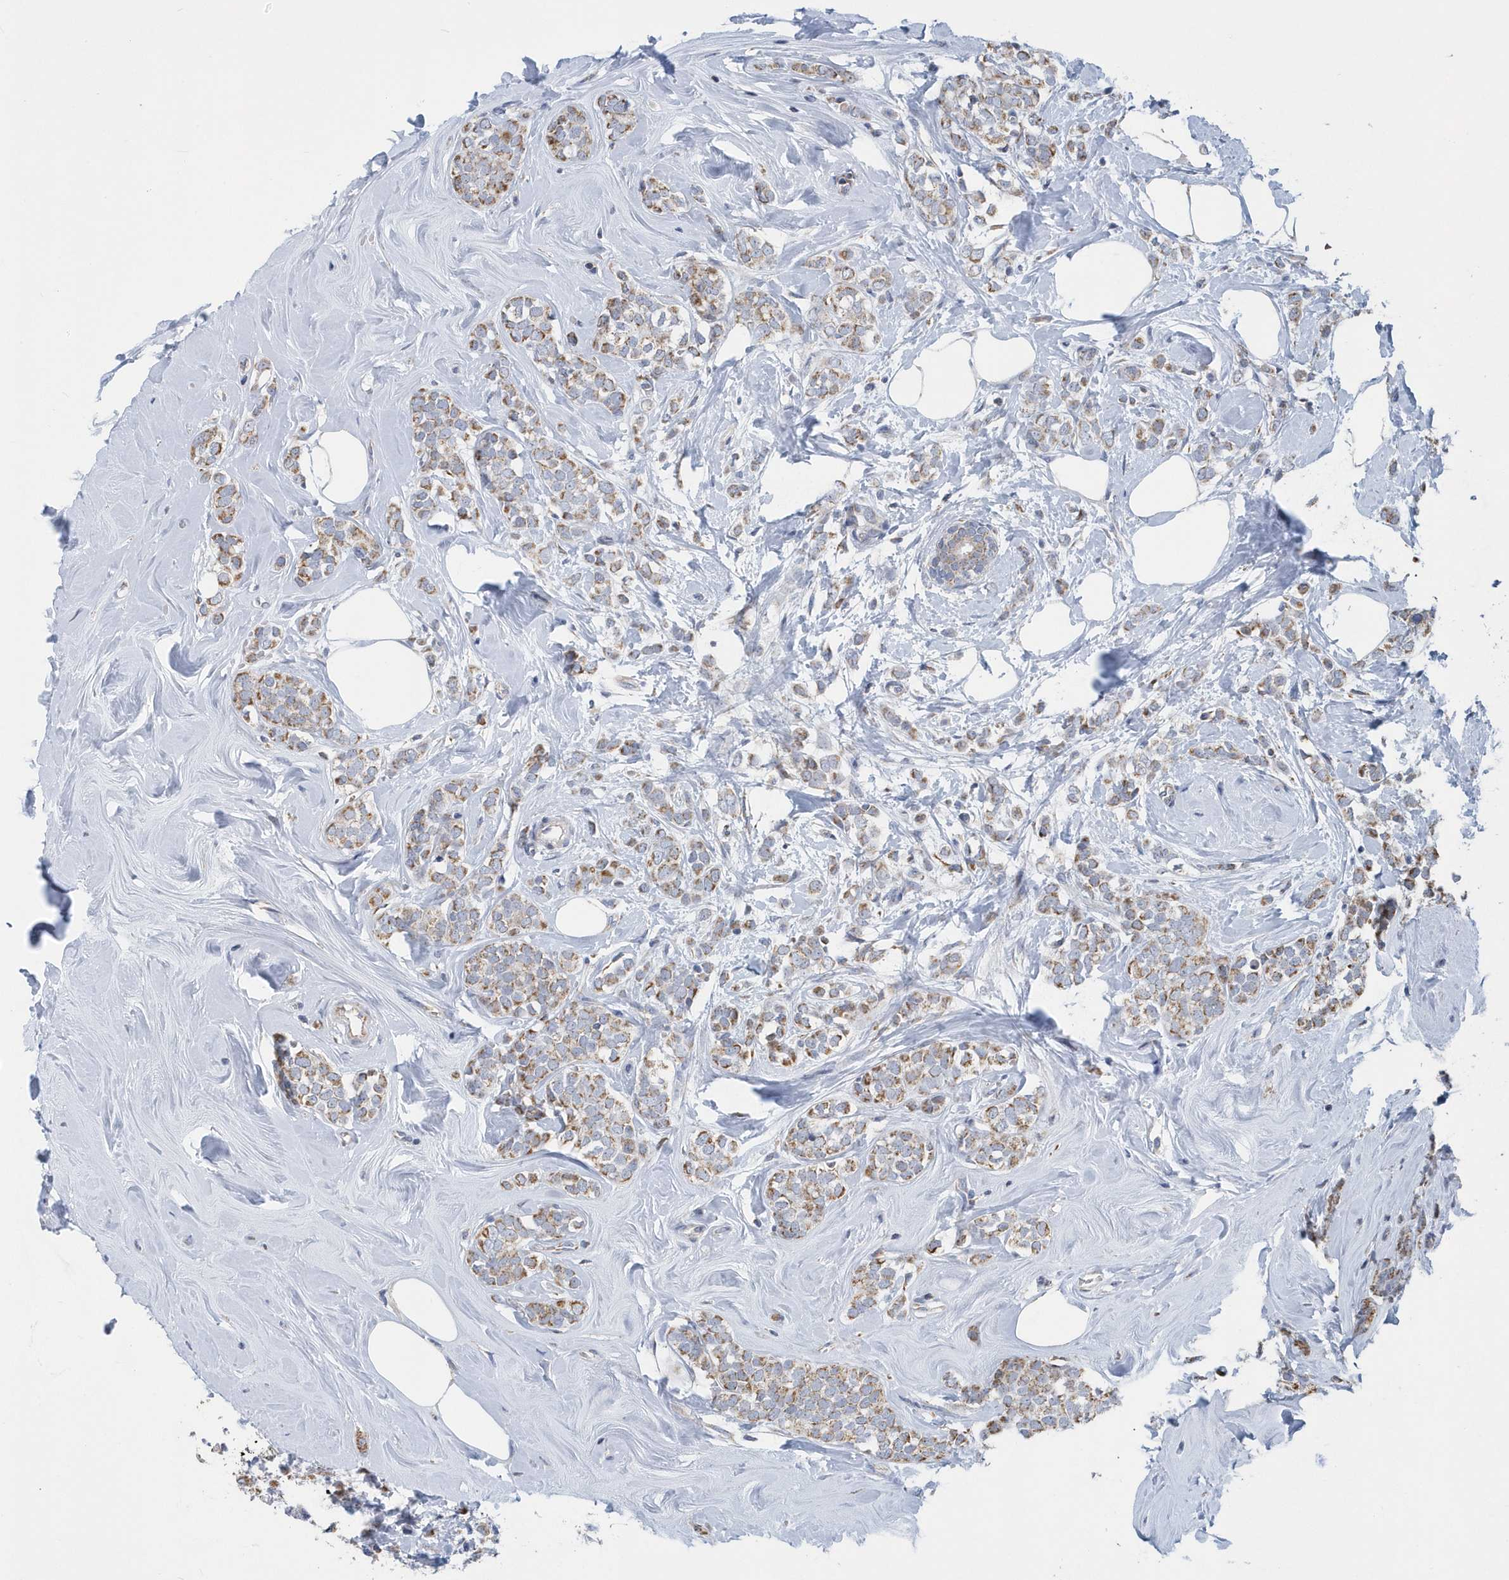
{"staining": {"intensity": "moderate", "quantity": ">75%", "location": "cytoplasmic/membranous"}, "tissue": "breast cancer", "cell_type": "Tumor cells", "image_type": "cancer", "snomed": [{"axis": "morphology", "description": "Lobular carcinoma"}, {"axis": "topography", "description": "Breast"}], "caption": "Breast cancer (lobular carcinoma) stained with a brown dye reveals moderate cytoplasmic/membranous positive expression in about >75% of tumor cells.", "gene": "VWA5B2", "patient": {"sex": "female", "age": 47}}